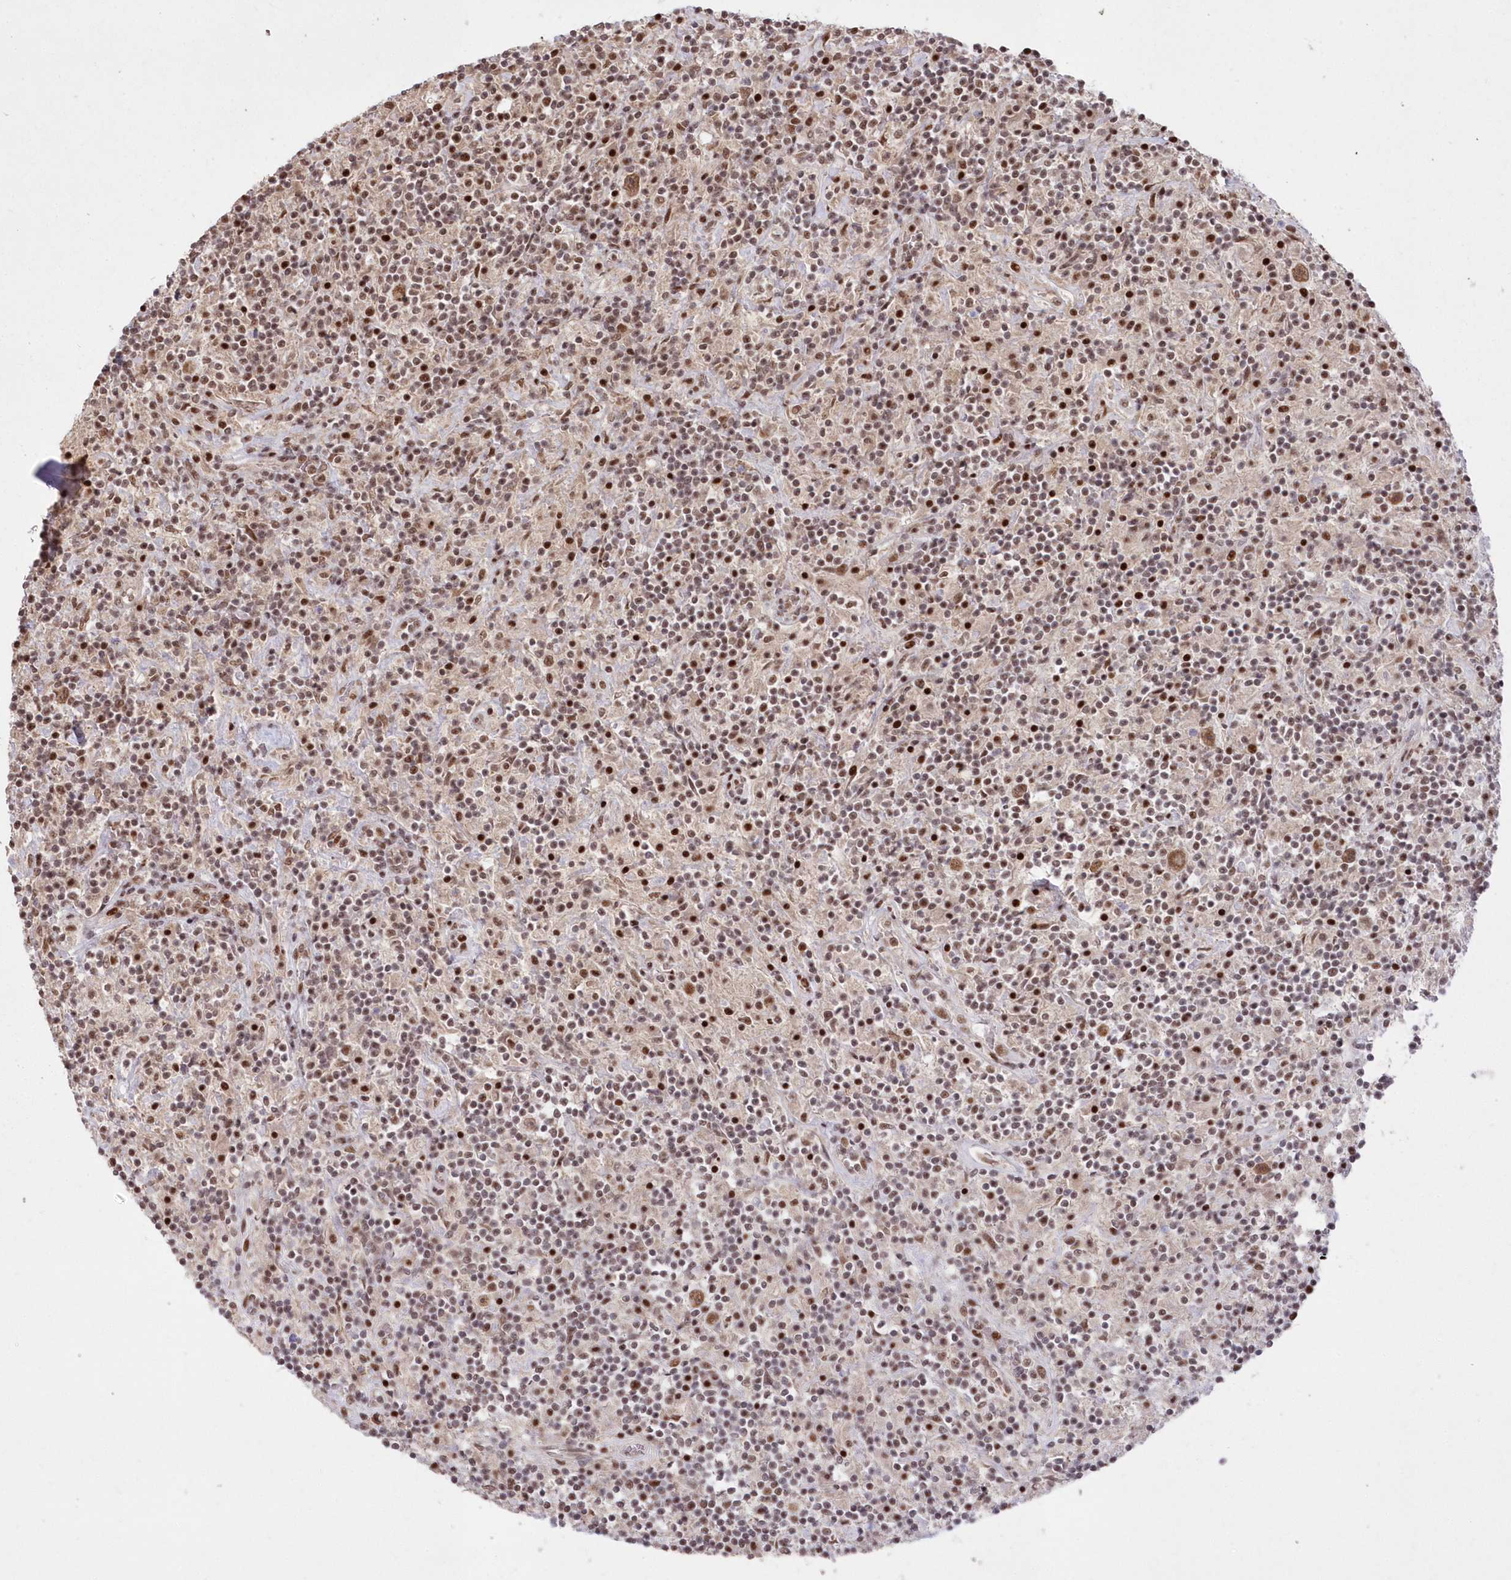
{"staining": {"intensity": "moderate", "quantity": ">75%", "location": "nuclear"}, "tissue": "lymphoma", "cell_type": "Tumor cells", "image_type": "cancer", "snomed": [{"axis": "morphology", "description": "Hodgkin's disease, NOS"}, {"axis": "topography", "description": "Lymph node"}], "caption": "The immunohistochemical stain labels moderate nuclear staining in tumor cells of lymphoma tissue. (DAB IHC, brown staining for protein, blue staining for nuclei).", "gene": "WBP1L", "patient": {"sex": "male", "age": 70}}